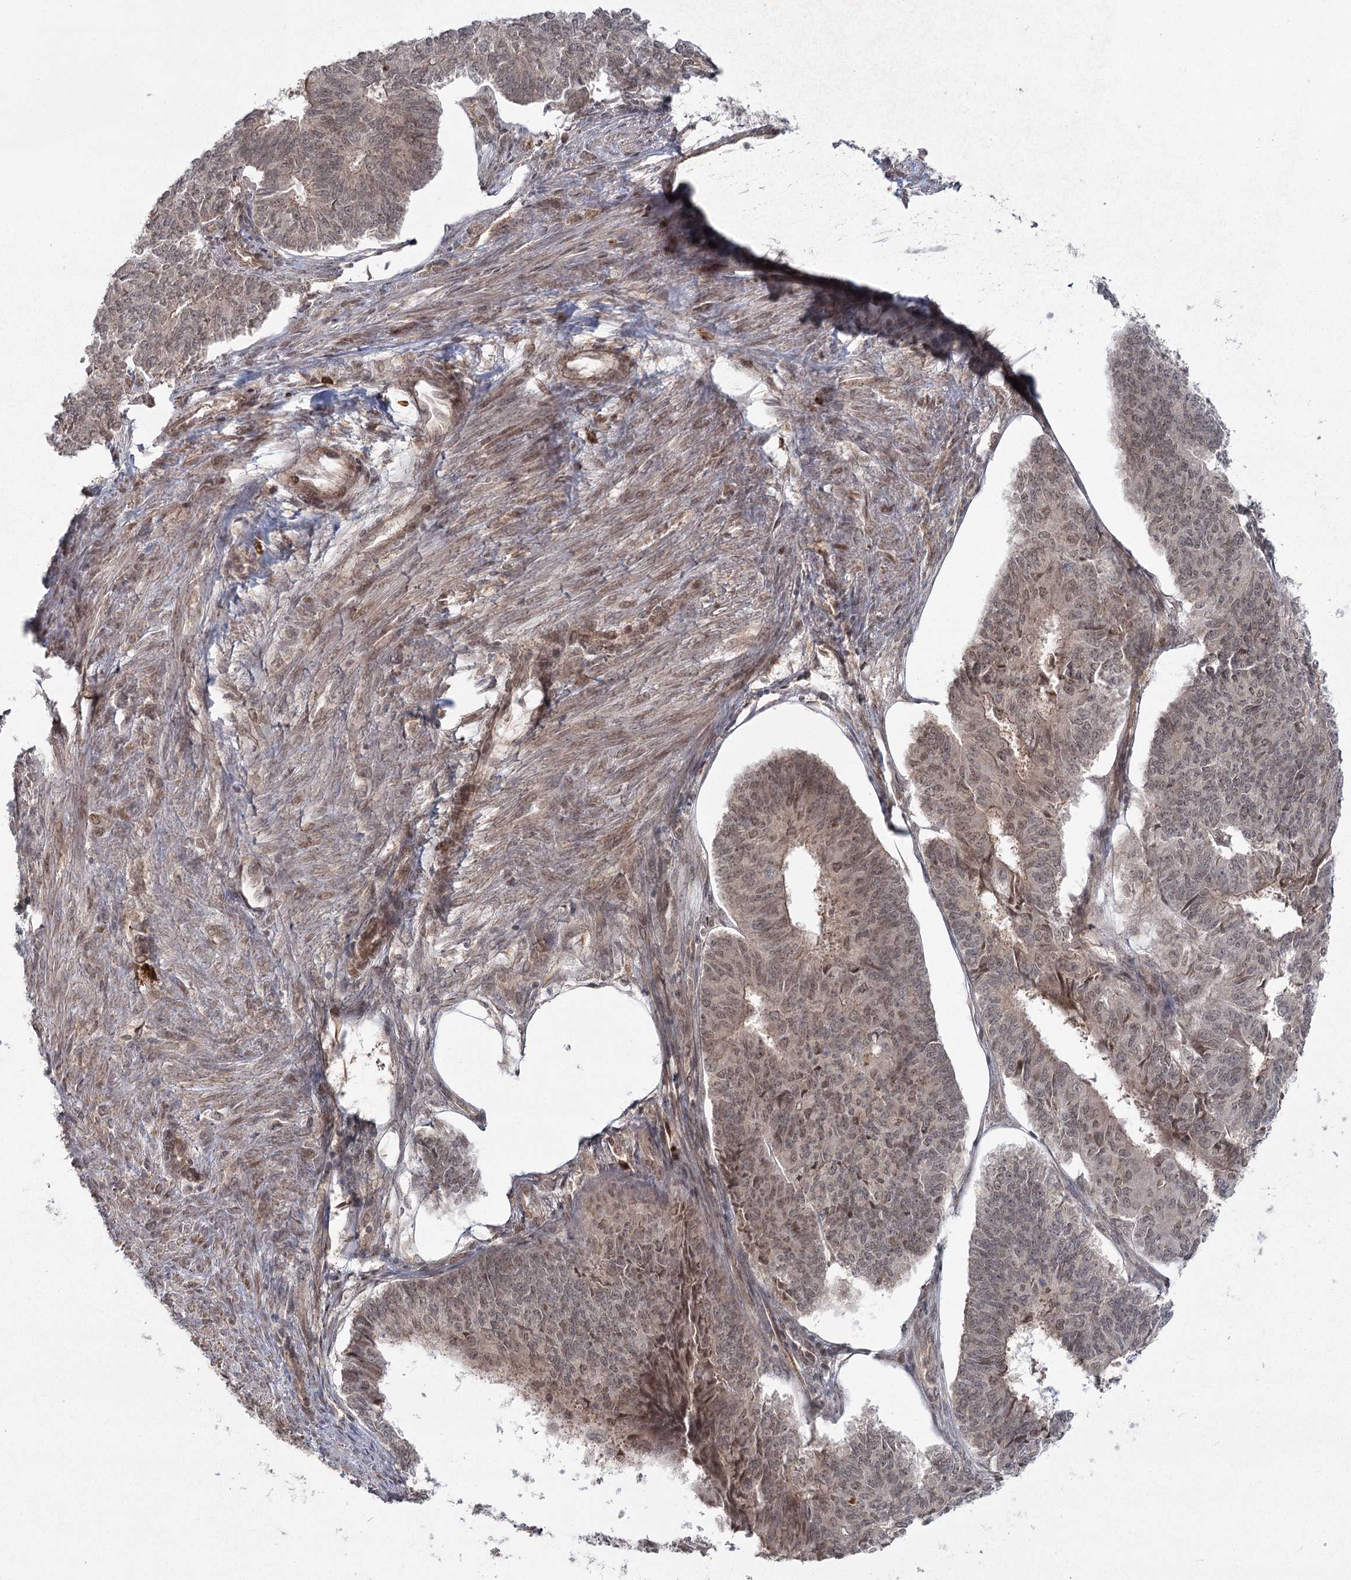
{"staining": {"intensity": "weak", "quantity": ">75%", "location": "nuclear"}, "tissue": "endometrial cancer", "cell_type": "Tumor cells", "image_type": "cancer", "snomed": [{"axis": "morphology", "description": "Adenocarcinoma, NOS"}, {"axis": "topography", "description": "Endometrium"}], "caption": "IHC of endometrial cancer (adenocarcinoma) exhibits low levels of weak nuclear positivity in about >75% of tumor cells.", "gene": "AP2M1", "patient": {"sex": "female", "age": 32}}